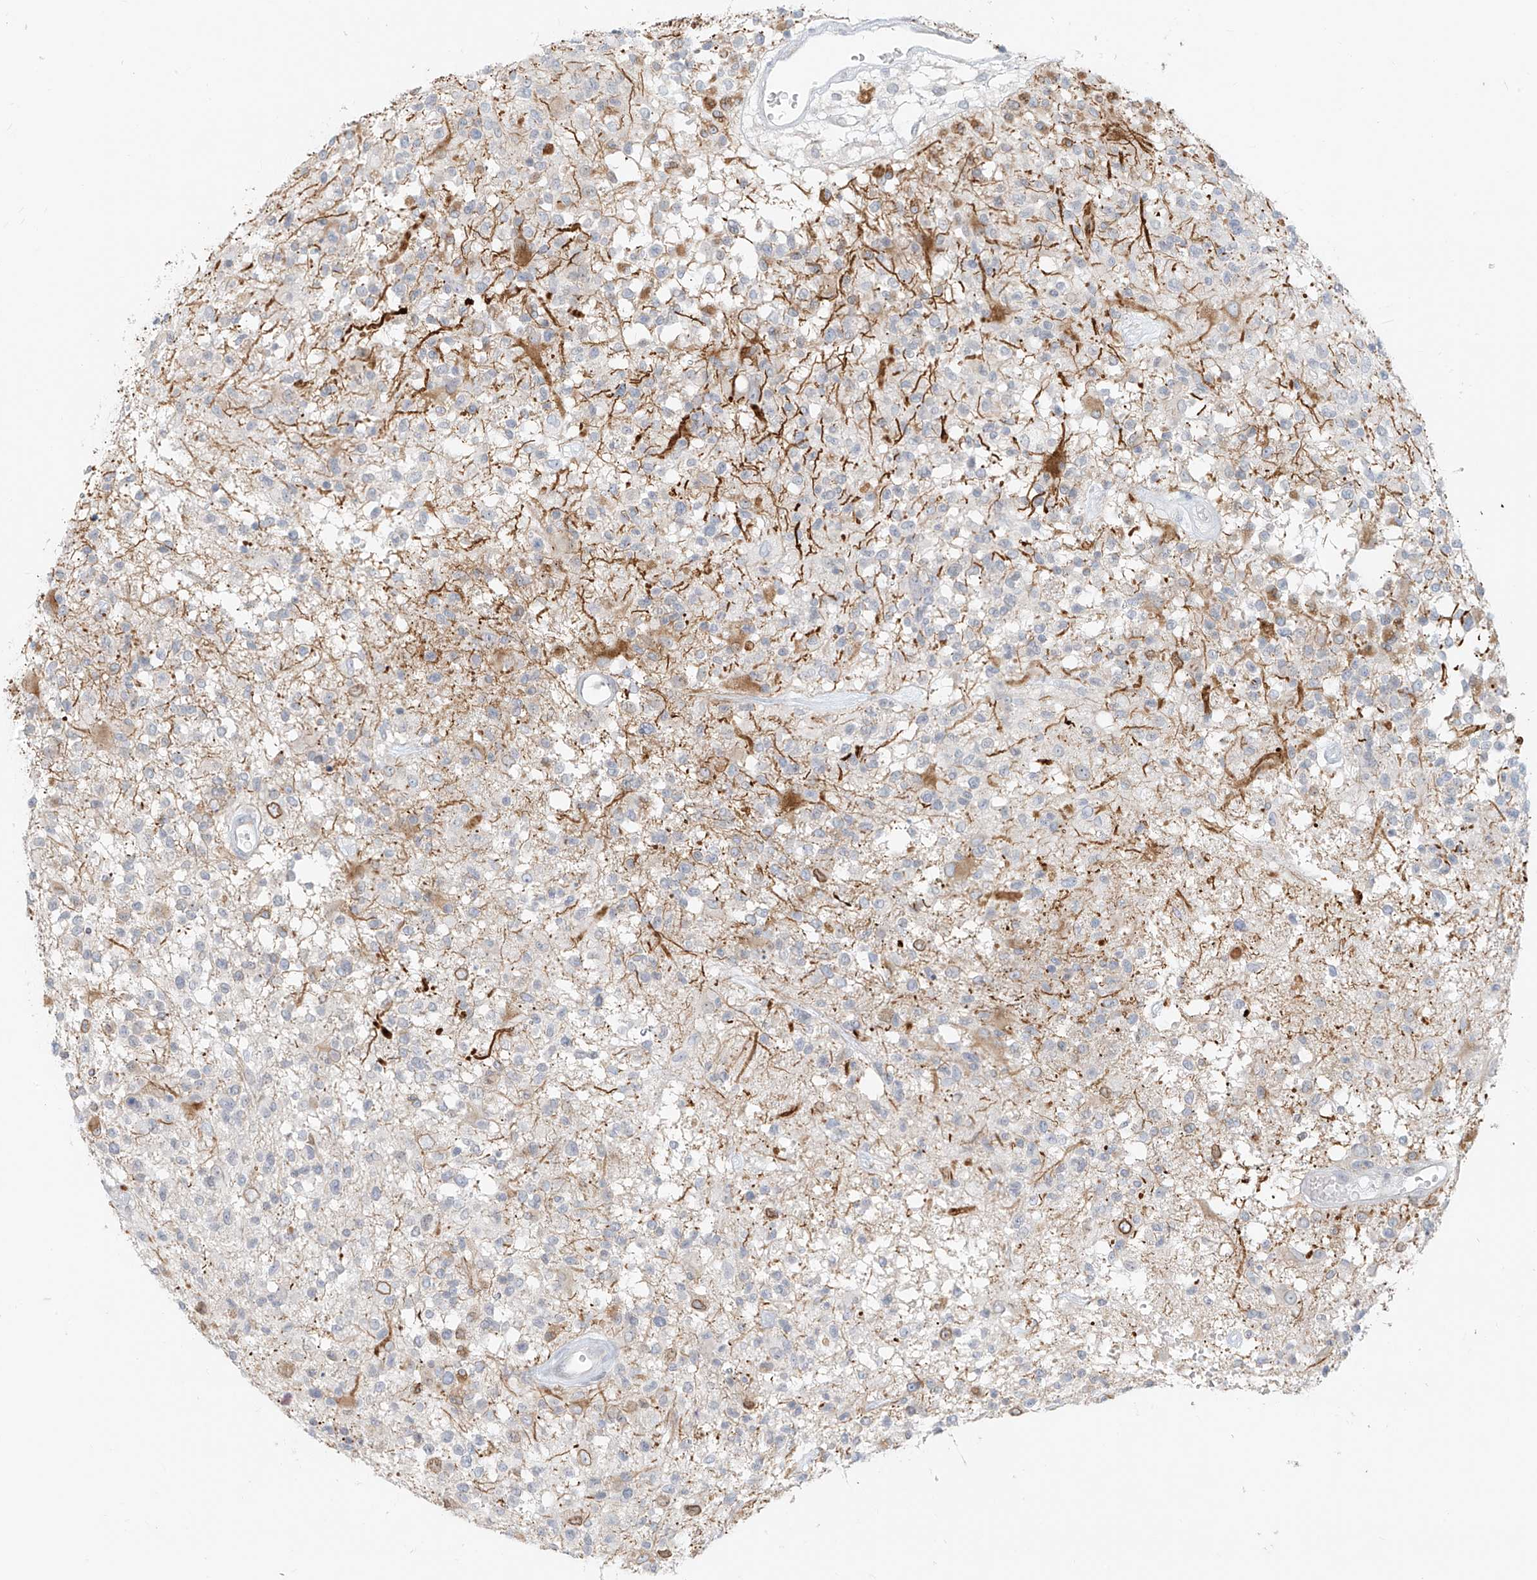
{"staining": {"intensity": "moderate", "quantity": "<25%", "location": "cytoplasmic/membranous,nuclear"}, "tissue": "glioma", "cell_type": "Tumor cells", "image_type": "cancer", "snomed": [{"axis": "morphology", "description": "Glioma, malignant, High grade"}, {"axis": "morphology", "description": "Glioblastoma, NOS"}, {"axis": "topography", "description": "Brain"}], "caption": "Glioma stained for a protein (brown) displays moderate cytoplasmic/membranous and nuclear positive expression in about <25% of tumor cells.", "gene": "OSBPL7", "patient": {"sex": "male", "age": 60}}